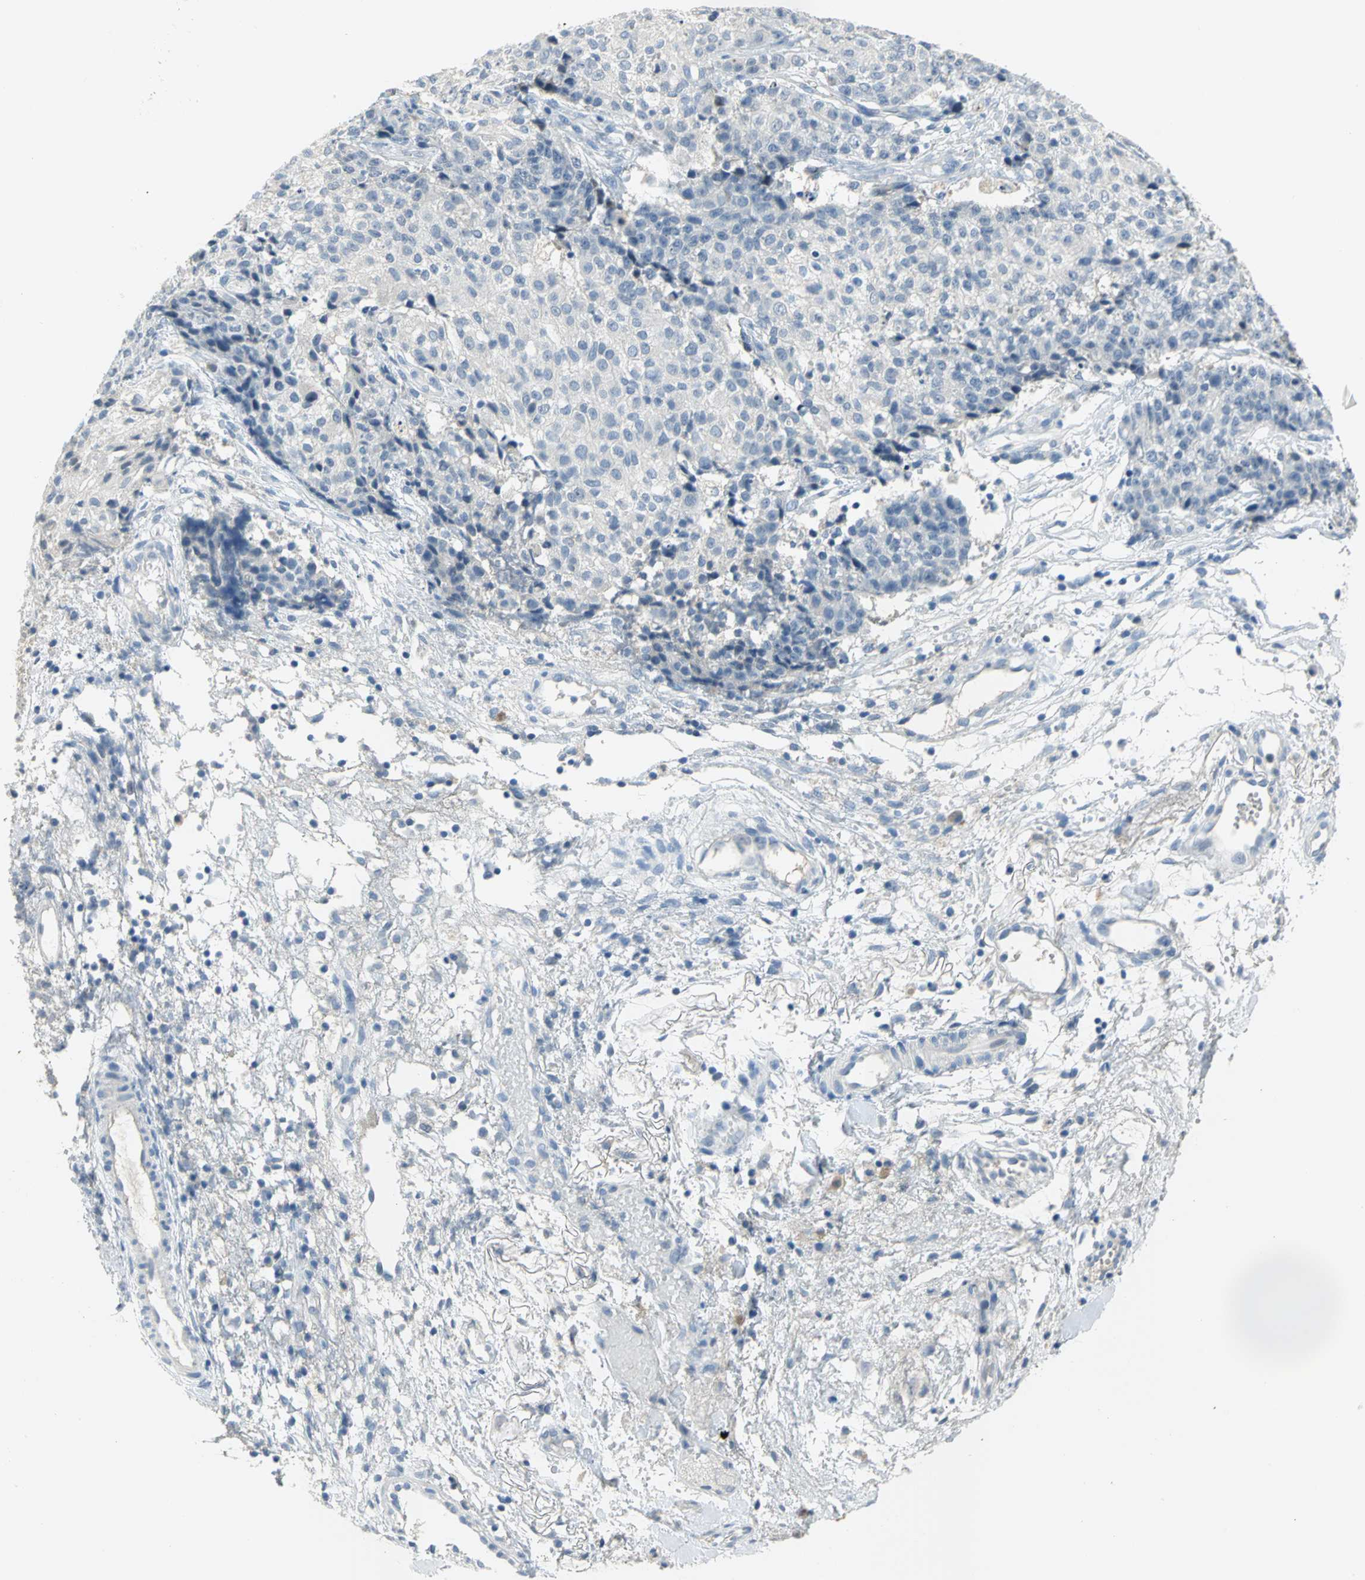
{"staining": {"intensity": "negative", "quantity": "none", "location": "none"}, "tissue": "ovarian cancer", "cell_type": "Tumor cells", "image_type": "cancer", "snomed": [{"axis": "morphology", "description": "Carcinoma, endometroid"}, {"axis": "topography", "description": "Ovary"}], "caption": "This is a micrograph of immunohistochemistry (IHC) staining of ovarian cancer (endometroid carcinoma), which shows no positivity in tumor cells.", "gene": "ZIC1", "patient": {"sex": "female", "age": 42}}